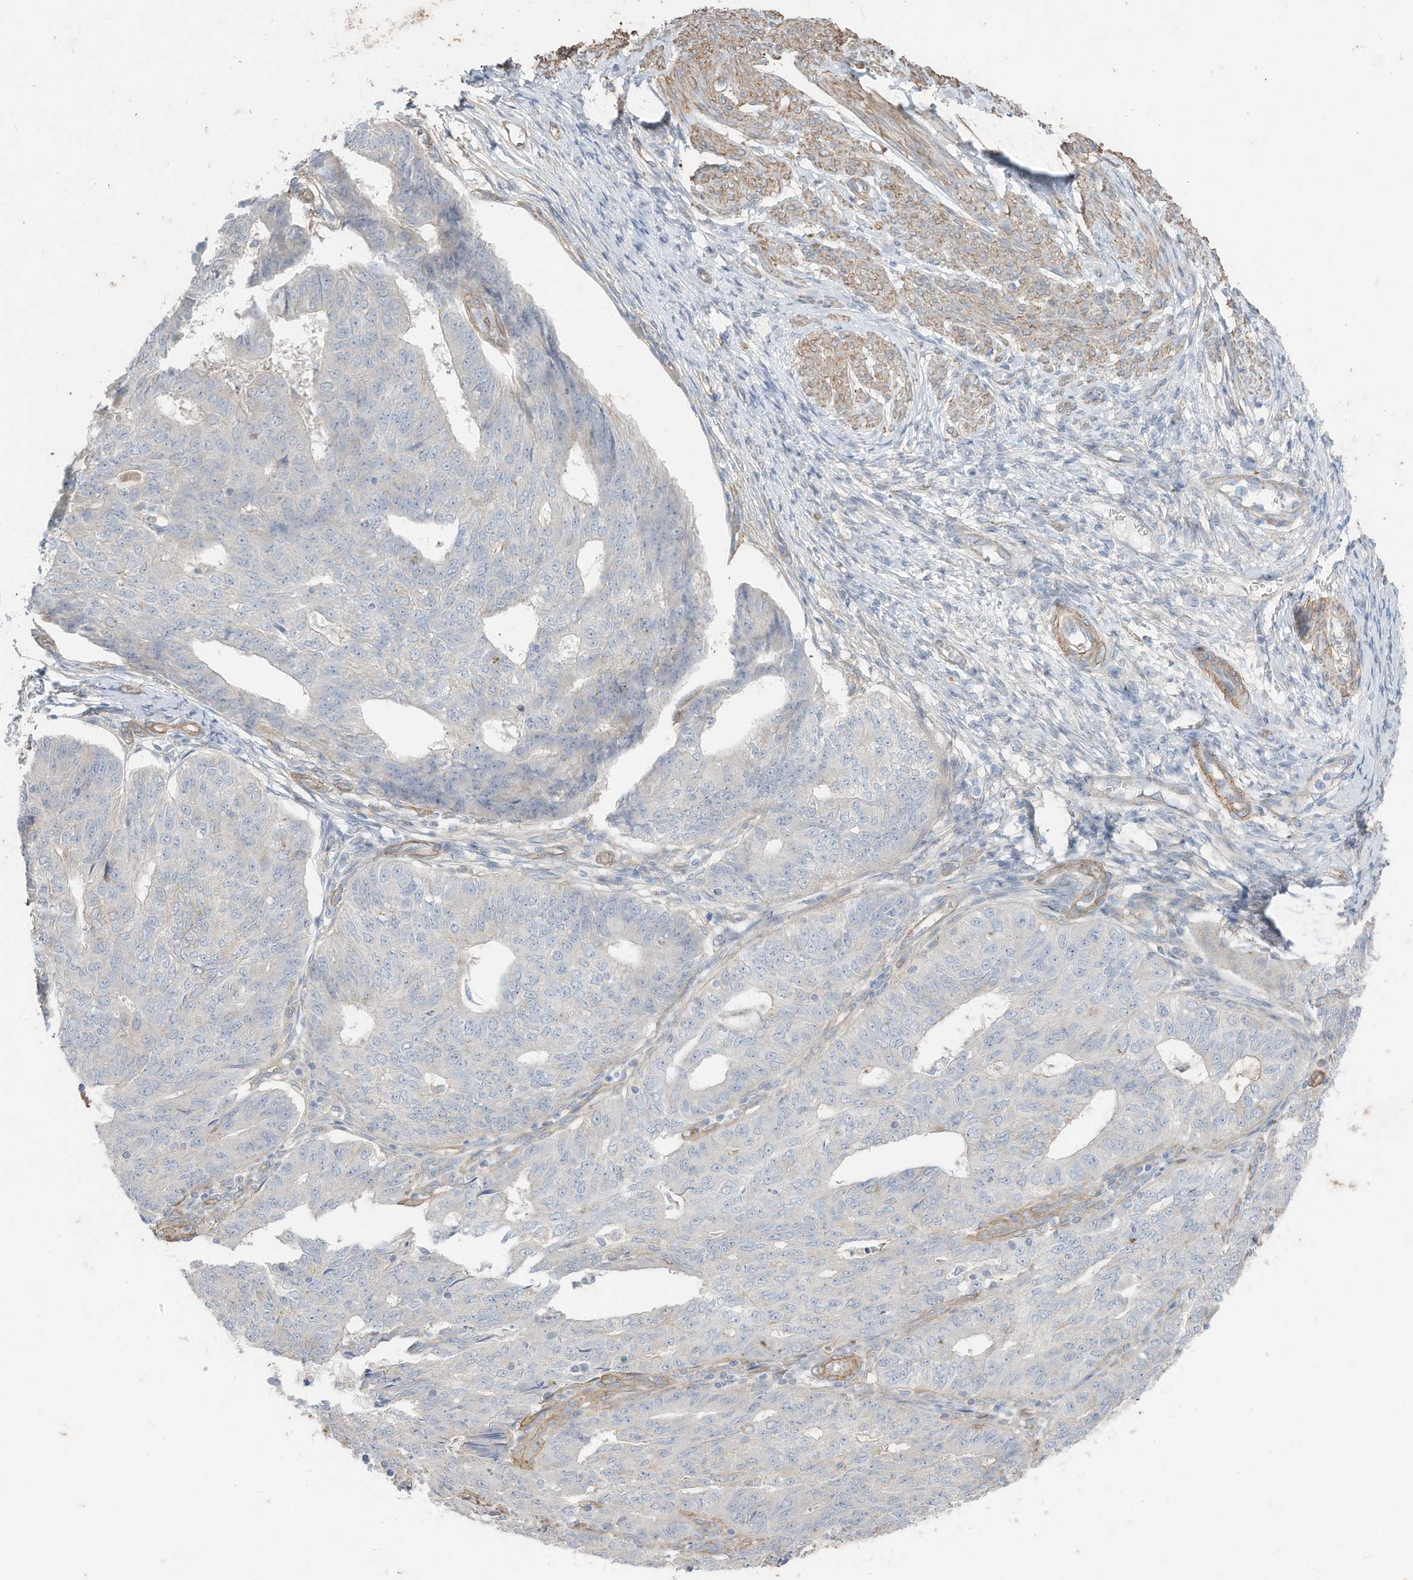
{"staining": {"intensity": "negative", "quantity": "none", "location": "none"}, "tissue": "endometrial cancer", "cell_type": "Tumor cells", "image_type": "cancer", "snomed": [{"axis": "morphology", "description": "Adenocarcinoma, NOS"}, {"axis": "topography", "description": "Endometrium"}], "caption": "Immunohistochemical staining of adenocarcinoma (endometrial) displays no significant expression in tumor cells.", "gene": "SLC17A7", "patient": {"sex": "female", "age": 32}}